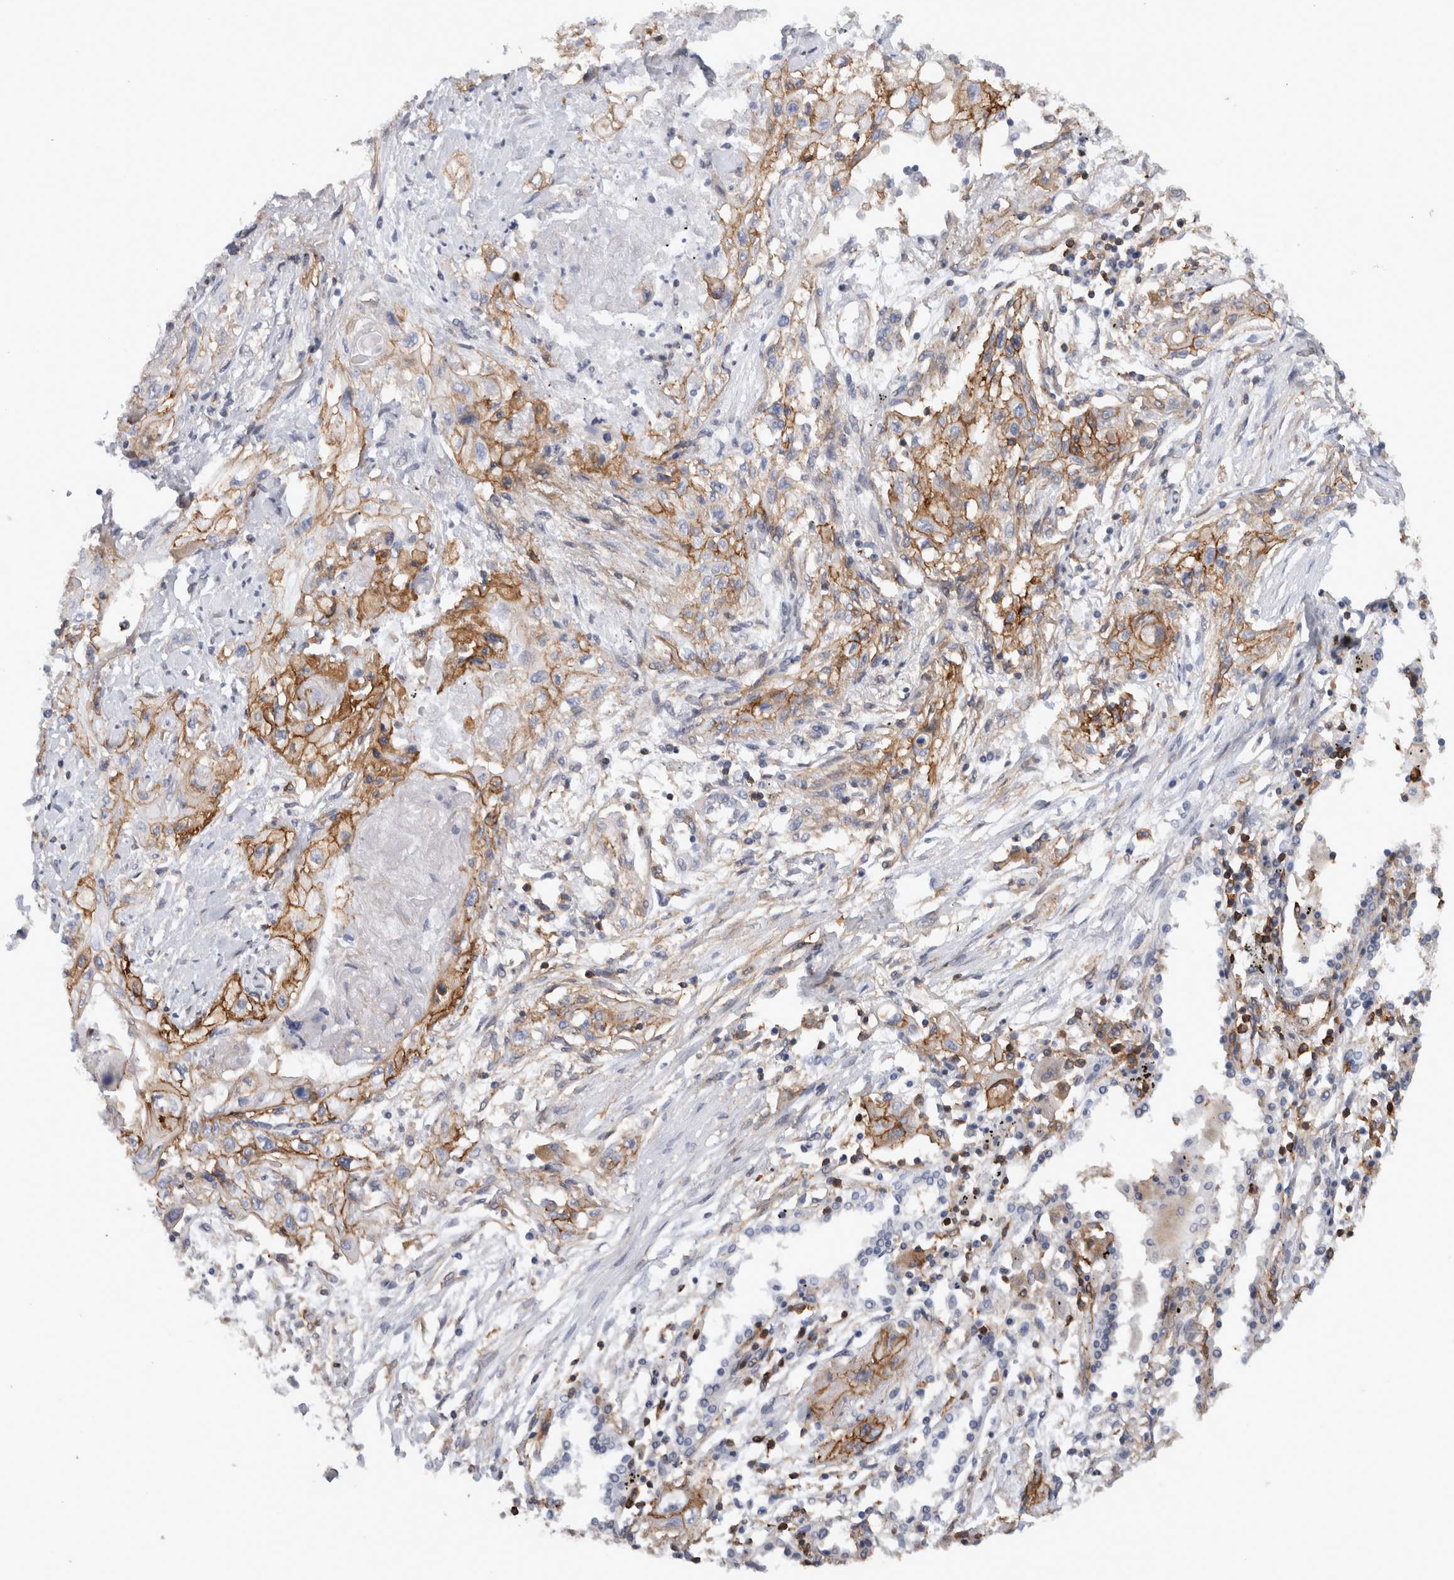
{"staining": {"intensity": "moderate", "quantity": "25%-75%", "location": "cytoplasmic/membranous"}, "tissue": "lung cancer", "cell_type": "Tumor cells", "image_type": "cancer", "snomed": [{"axis": "morphology", "description": "Squamous cell carcinoma, NOS"}, {"axis": "topography", "description": "Lung"}], "caption": "Lung cancer stained for a protein demonstrates moderate cytoplasmic/membranous positivity in tumor cells.", "gene": "AHNAK", "patient": {"sex": "female", "age": 47}}